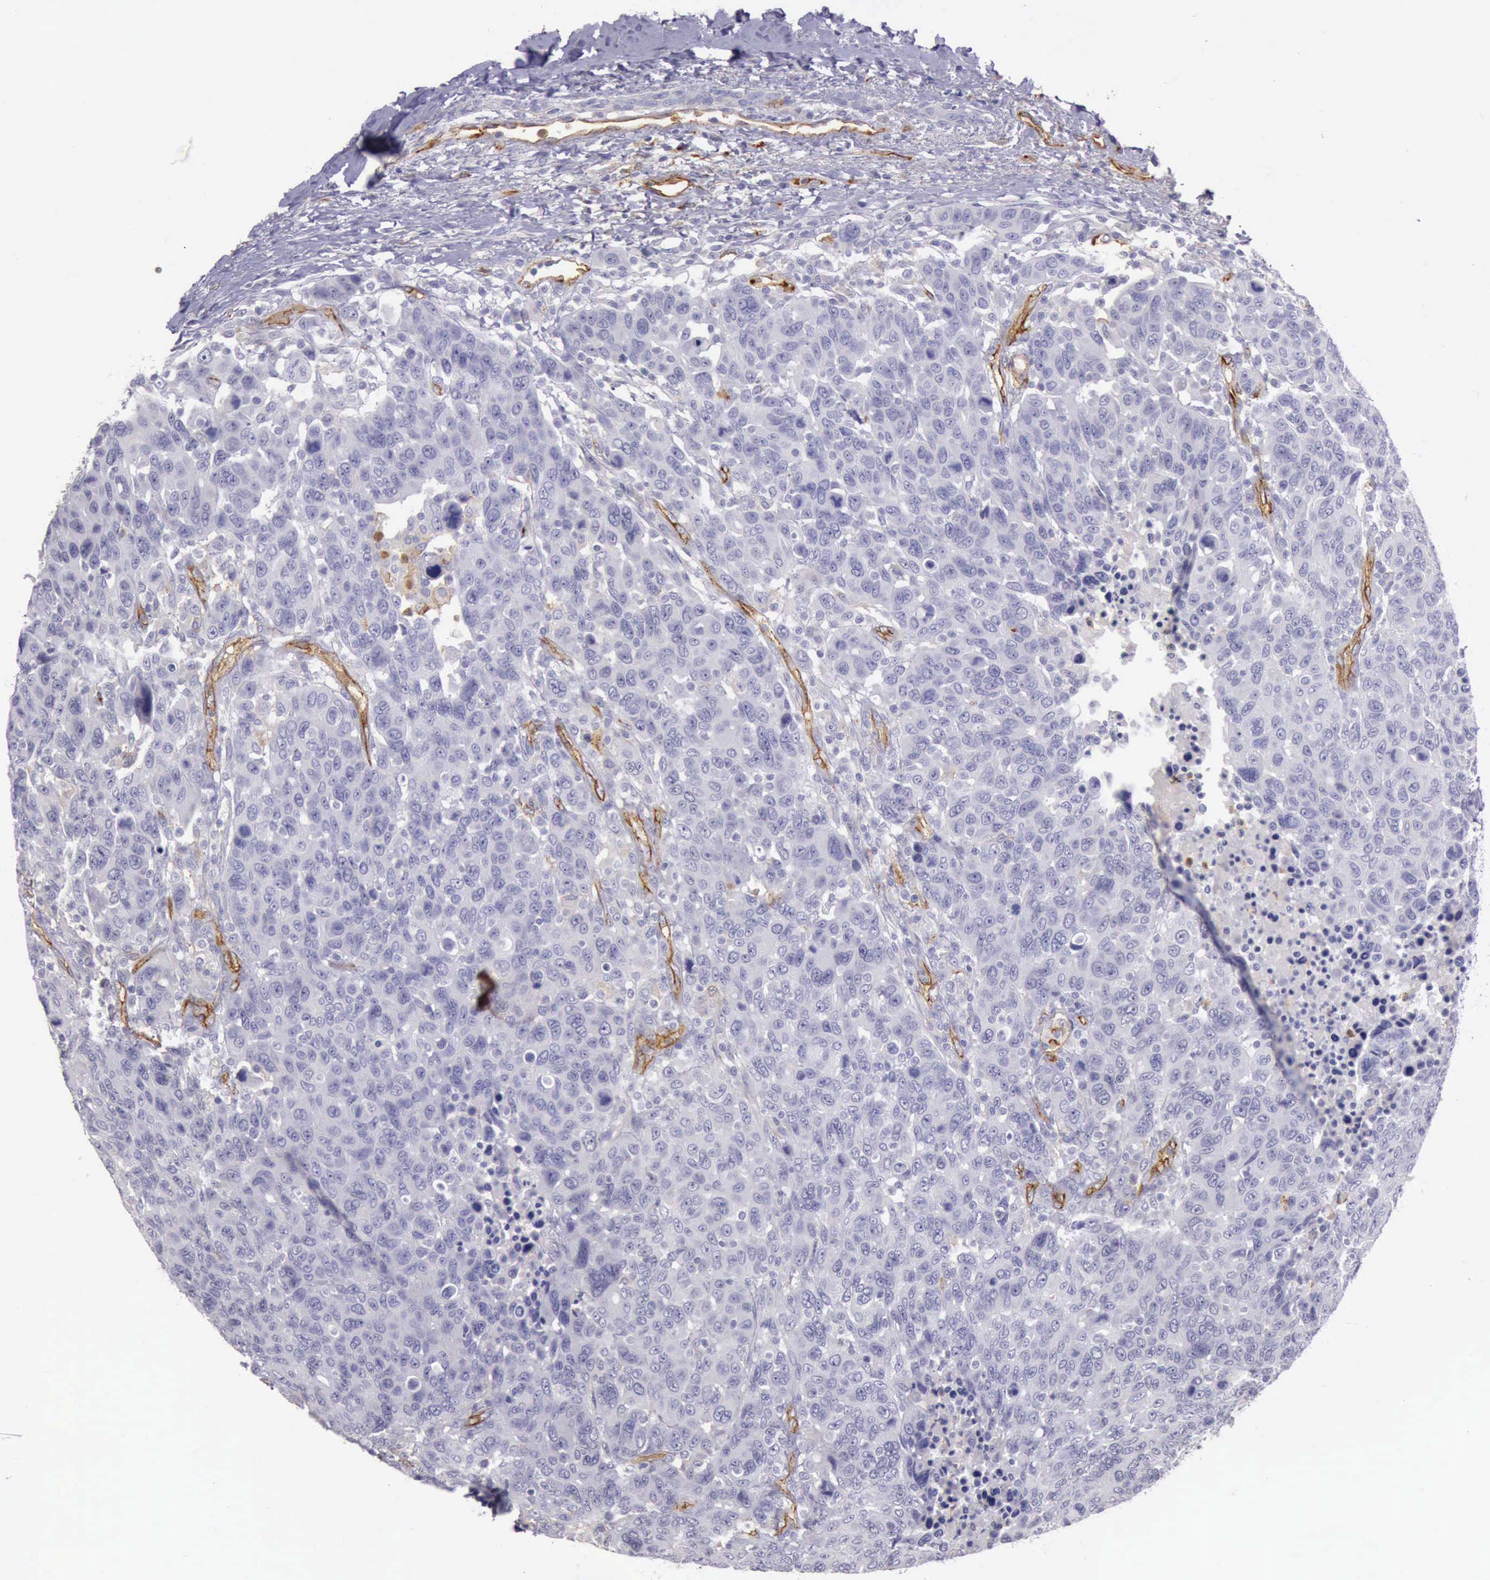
{"staining": {"intensity": "negative", "quantity": "none", "location": "none"}, "tissue": "breast cancer", "cell_type": "Tumor cells", "image_type": "cancer", "snomed": [{"axis": "morphology", "description": "Duct carcinoma"}, {"axis": "topography", "description": "Breast"}], "caption": "Immunohistochemistry image of neoplastic tissue: breast cancer stained with DAB exhibits no significant protein expression in tumor cells.", "gene": "TCEANC", "patient": {"sex": "female", "age": 37}}